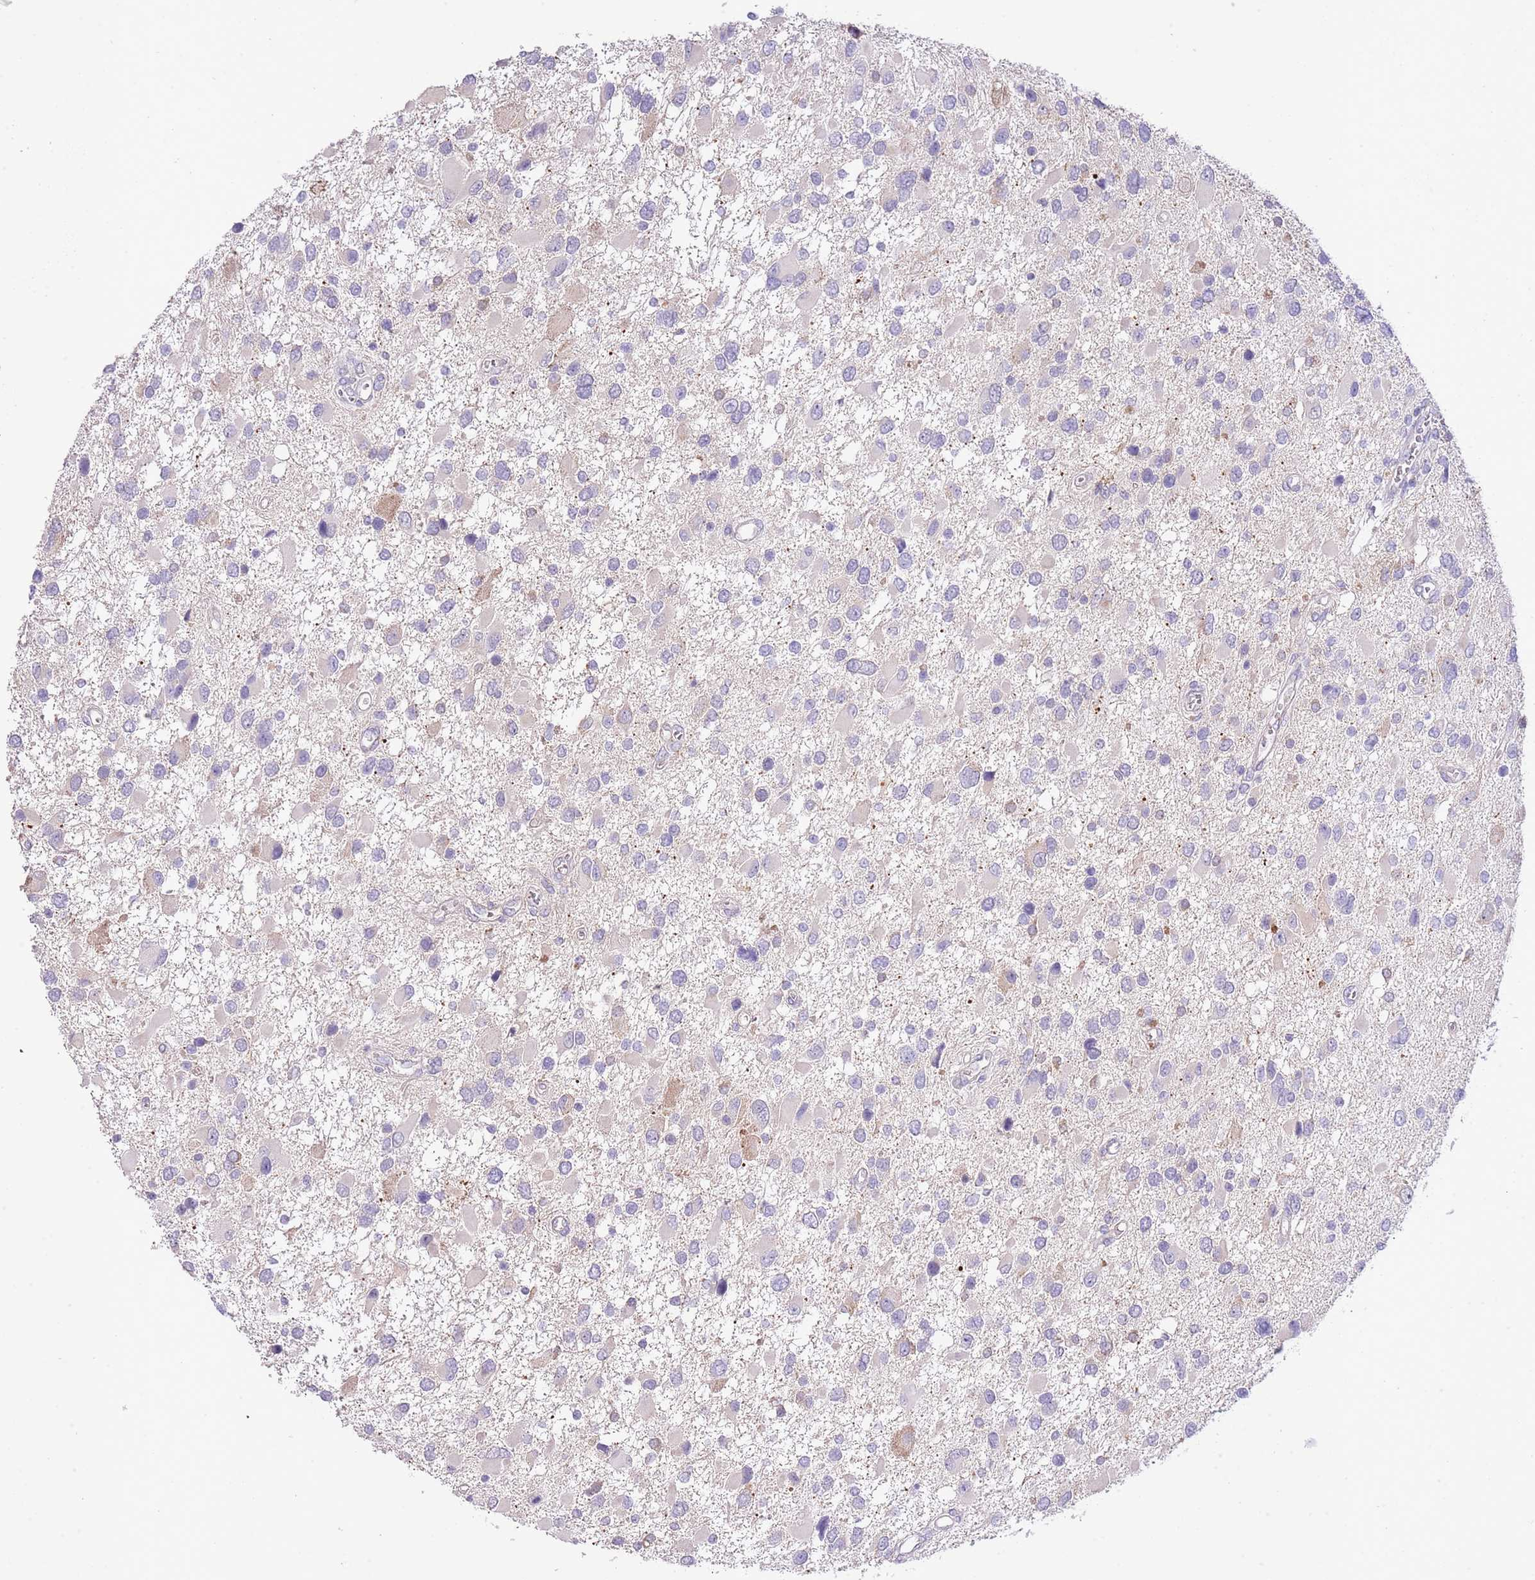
{"staining": {"intensity": "negative", "quantity": "none", "location": "none"}, "tissue": "glioma", "cell_type": "Tumor cells", "image_type": "cancer", "snomed": [{"axis": "morphology", "description": "Glioma, malignant, High grade"}, {"axis": "topography", "description": "Brain"}], "caption": "DAB immunohistochemical staining of malignant glioma (high-grade) reveals no significant expression in tumor cells.", "gene": "ABHD17A", "patient": {"sex": "male", "age": 53}}